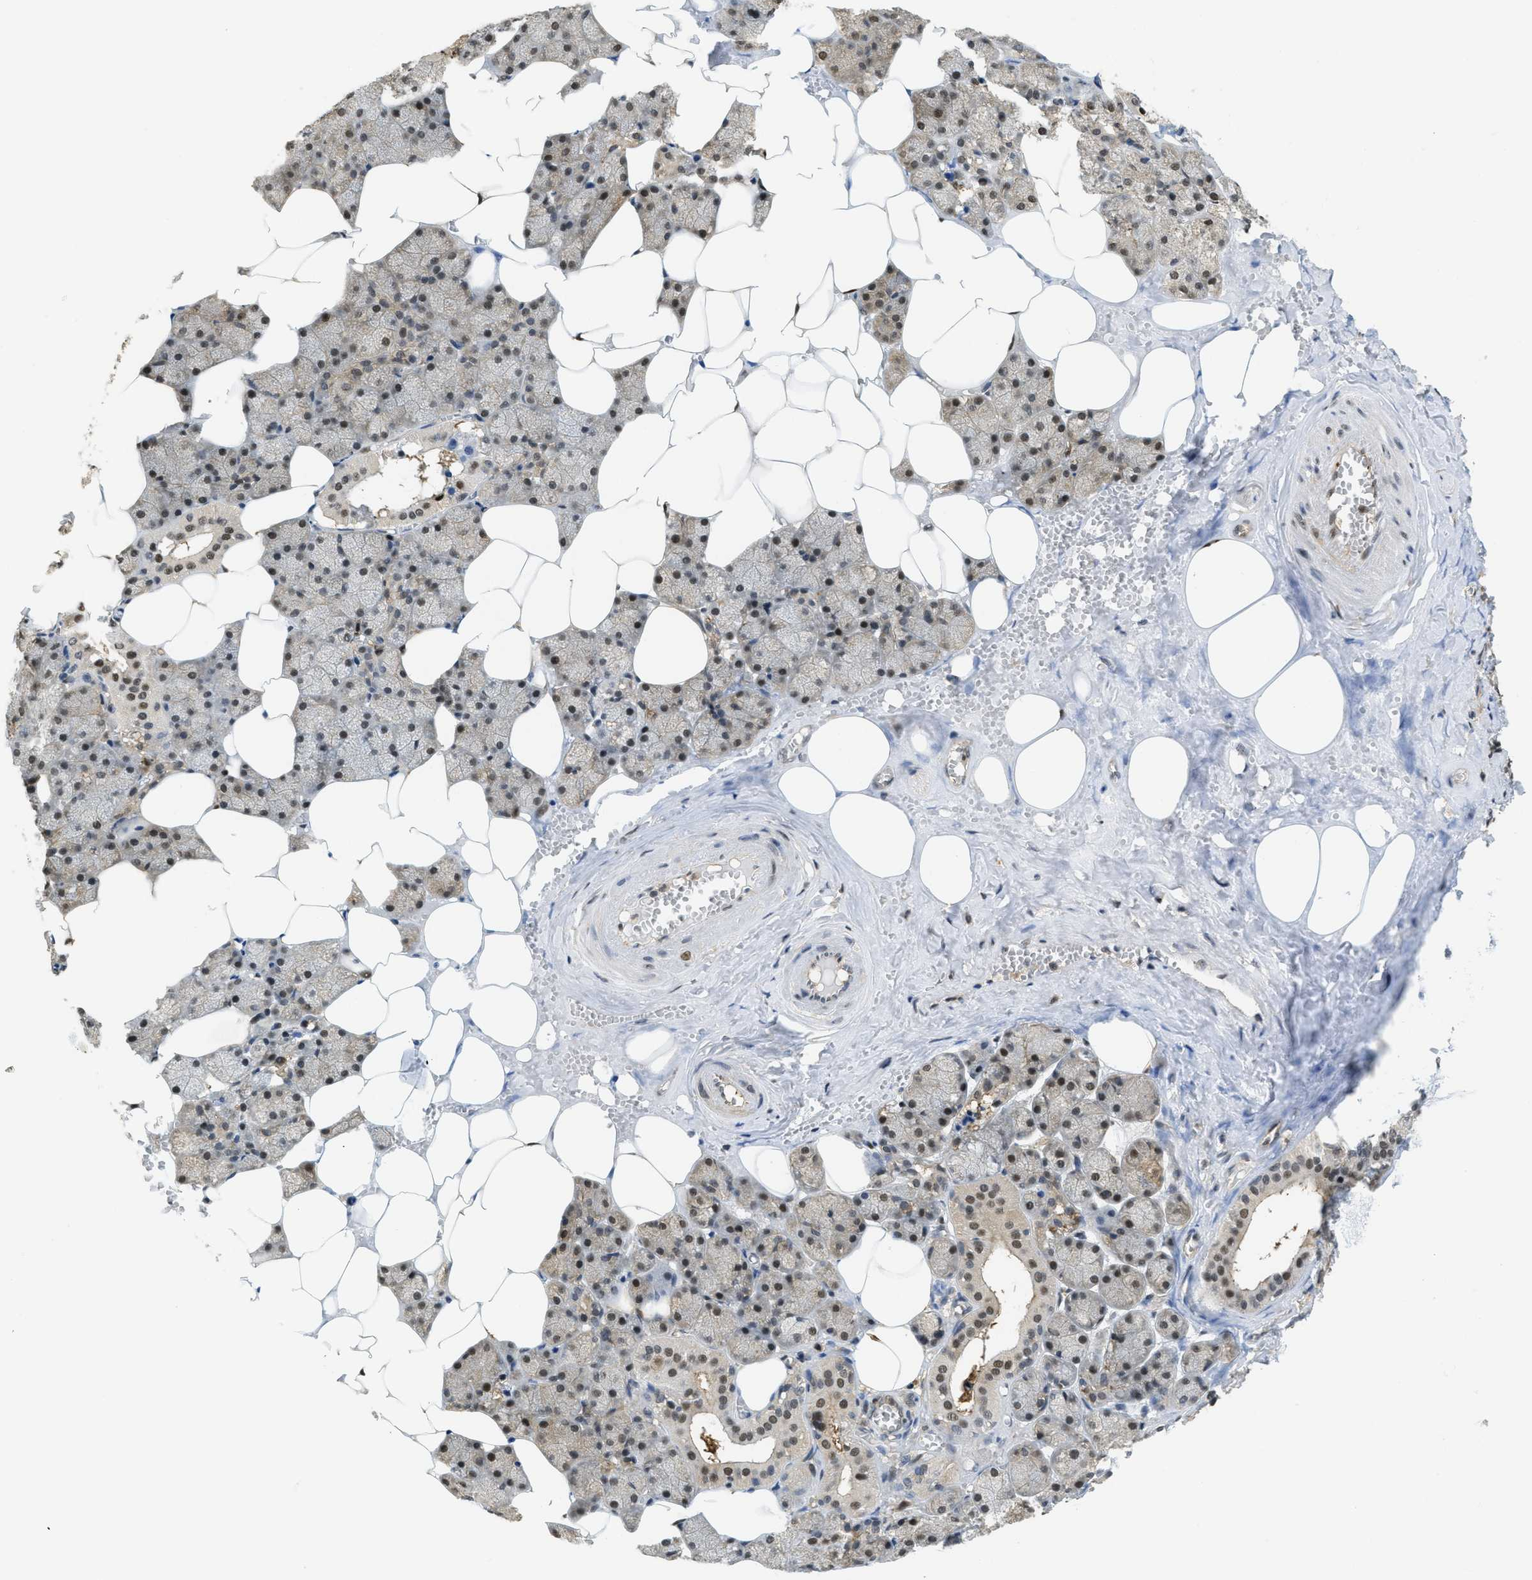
{"staining": {"intensity": "moderate", "quantity": "25%-75%", "location": "nuclear"}, "tissue": "salivary gland", "cell_type": "Glandular cells", "image_type": "normal", "snomed": [{"axis": "morphology", "description": "Normal tissue, NOS"}, {"axis": "topography", "description": "Salivary gland"}], "caption": "The photomicrograph displays staining of unremarkable salivary gland, revealing moderate nuclear protein staining (brown color) within glandular cells.", "gene": "PSMC5", "patient": {"sex": "male", "age": 62}}